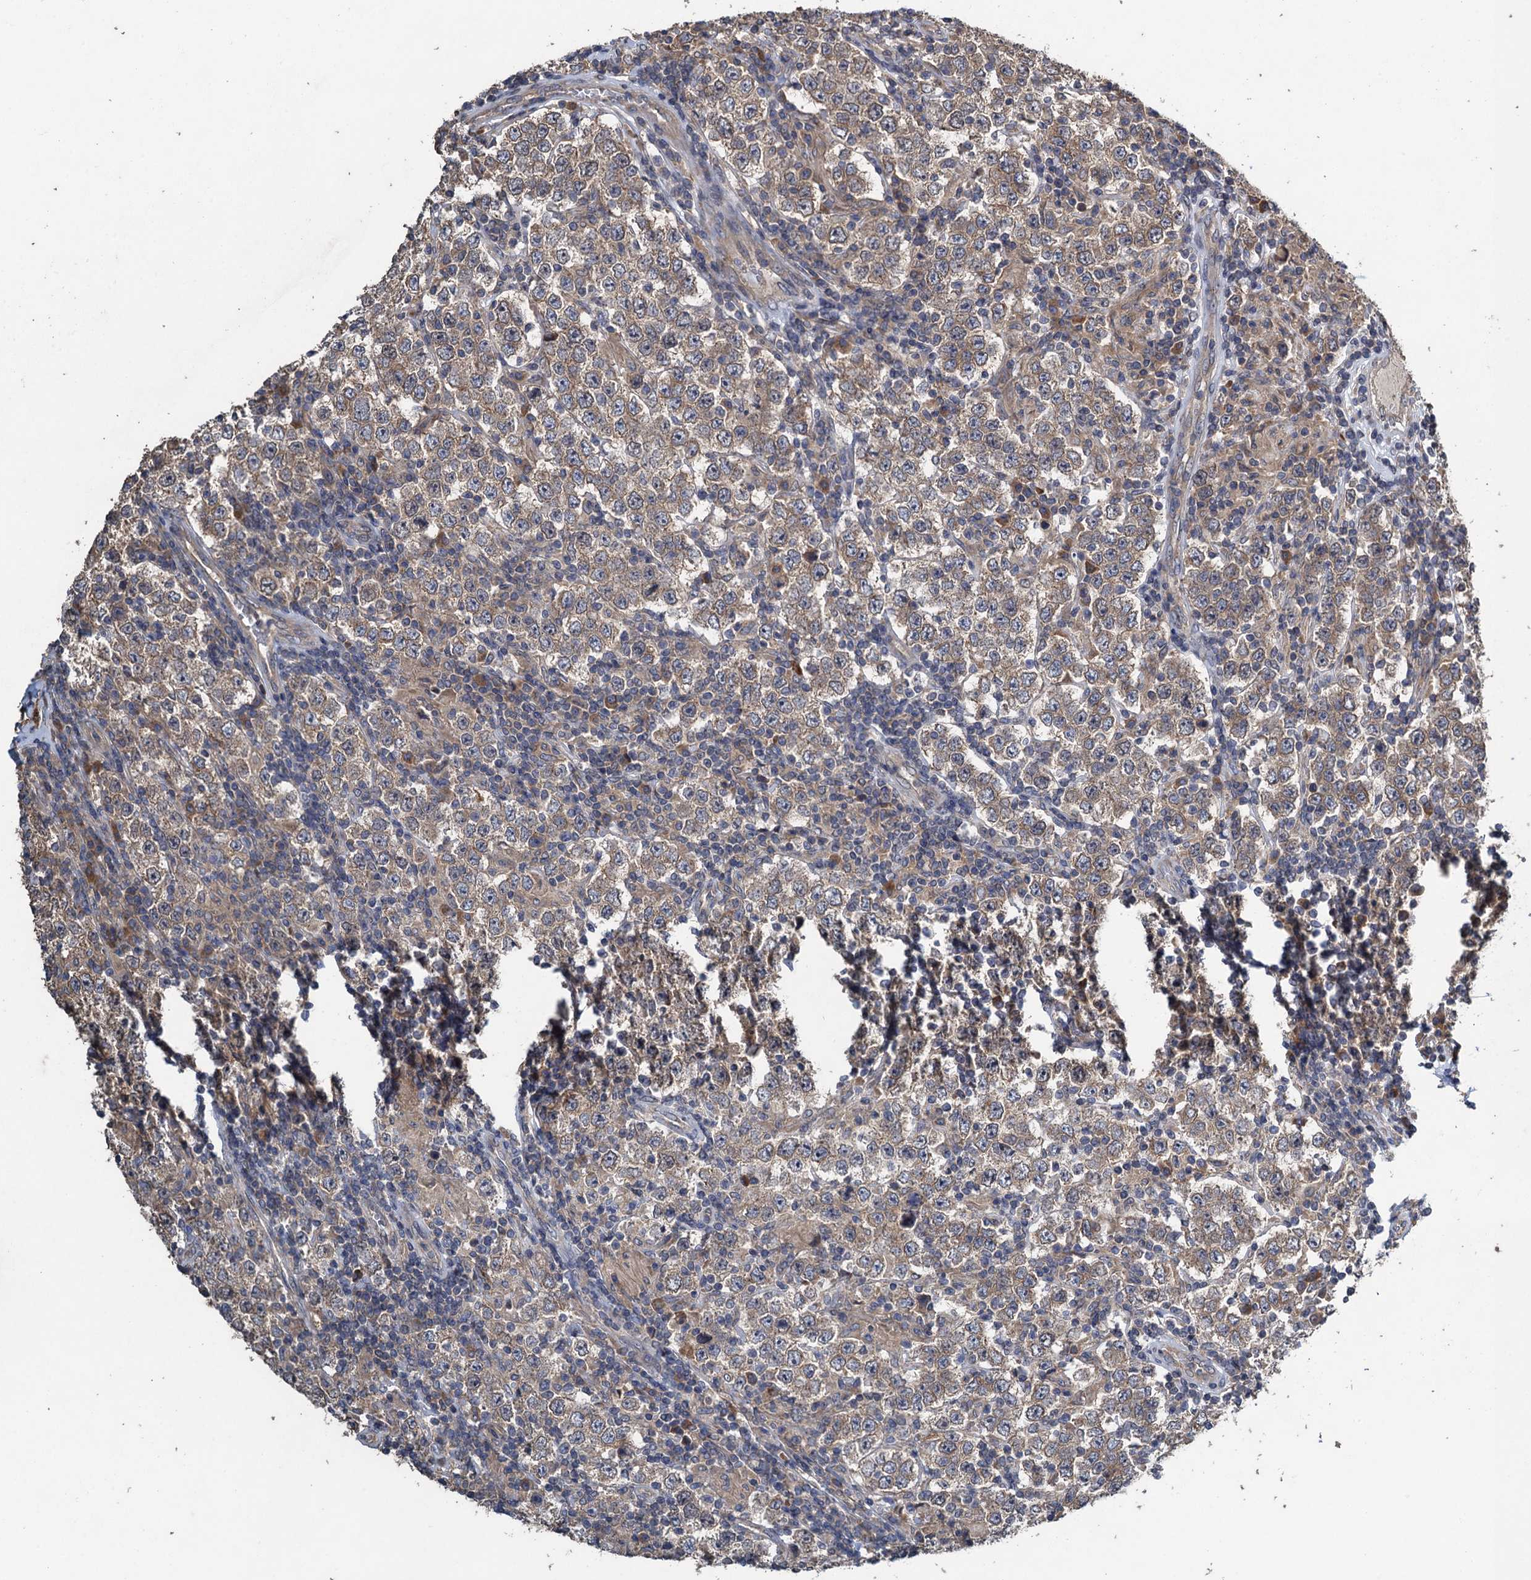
{"staining": {"intensity": "weak", "quantity": "25%-75%", "location": "cytoplasmic/membranous"}, "tissue": "testis cancer", "cell_type": "Tumor cells", "image_type": "cancer", "snomed": [{"axis": "morphology", "description": "Normal tissue, NOS"}, {"axis": "morphology", "description": "Urothelial carcinoma, High grade"}, {"axis": "morphology", "description": "Seminoma, NOS"}, {"axis": "morphology", "description": "Carcinoma, Embryonal, NOS"}, {"axis": "topography", "description": "Urinary bladder"}, {"axis": "topography", "description": "Testis"}], "caption": "Immunohistochemical staining of human testis cancer (seminoma) demonstrates low levels of weak cytoplasmic/membranous expression in about 25%-75% of tumor cells.", "gene": "CNTN5", "patient": {"sex": "male", "age": 41}}